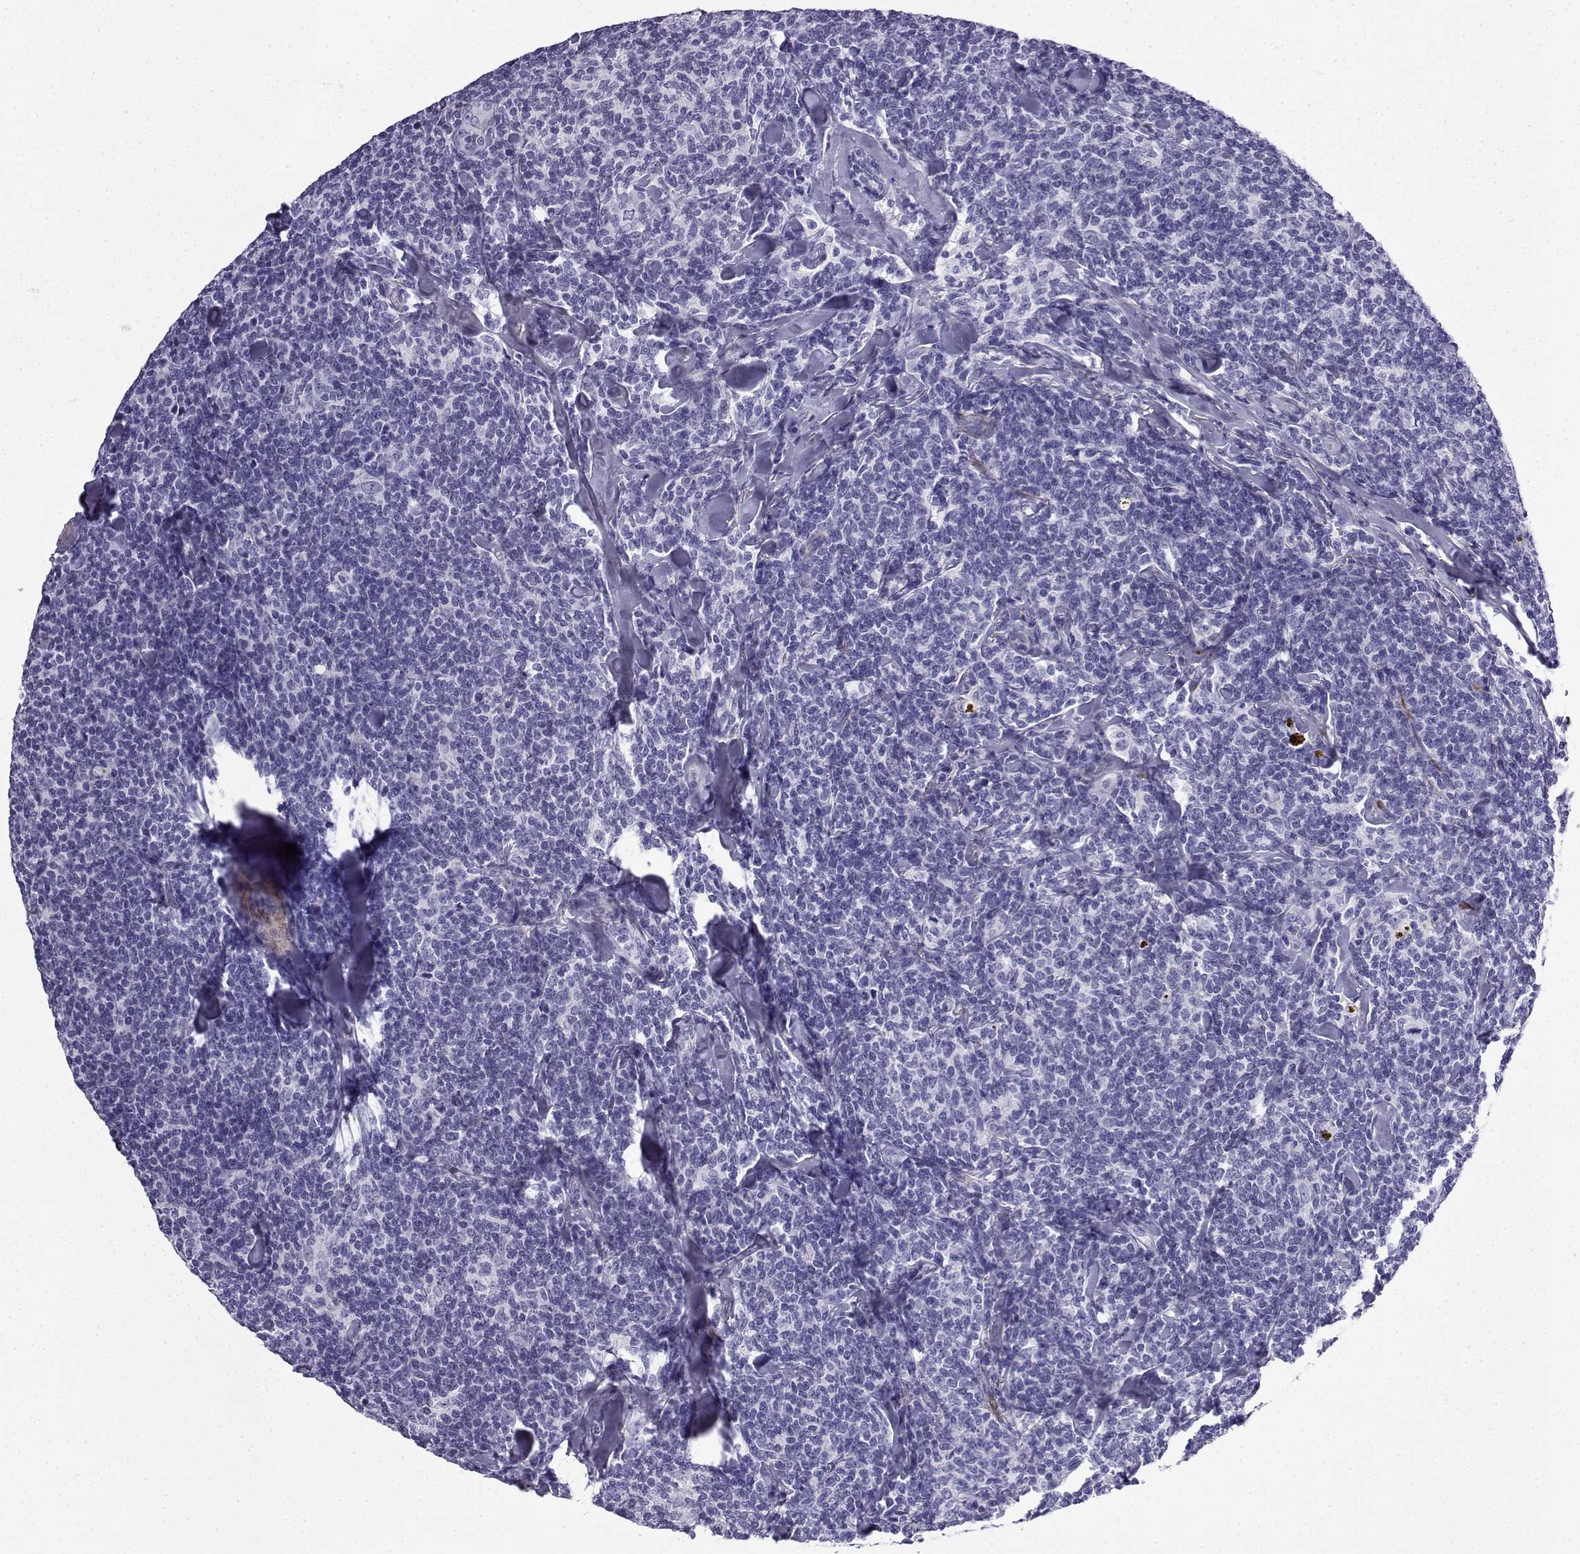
{"staining": {"intensity": "negative", "quantity": "none", "location": "none"}, "tissue": "lymphoma", "cell_type": "Tumor cells", "image_type": "cancer", "snomed": [{"axis": "morphology", "description": "Malignant lymphoma, non-Hodgkin's type, Low grade"}, {"axis": "topography", "description": "Lymph node"}], "caption": "Image shows no significant protein staining in tumor cells of lymphoma.", "gene": "KCNF1", "patient": {"sex": "female", "age": 56}}